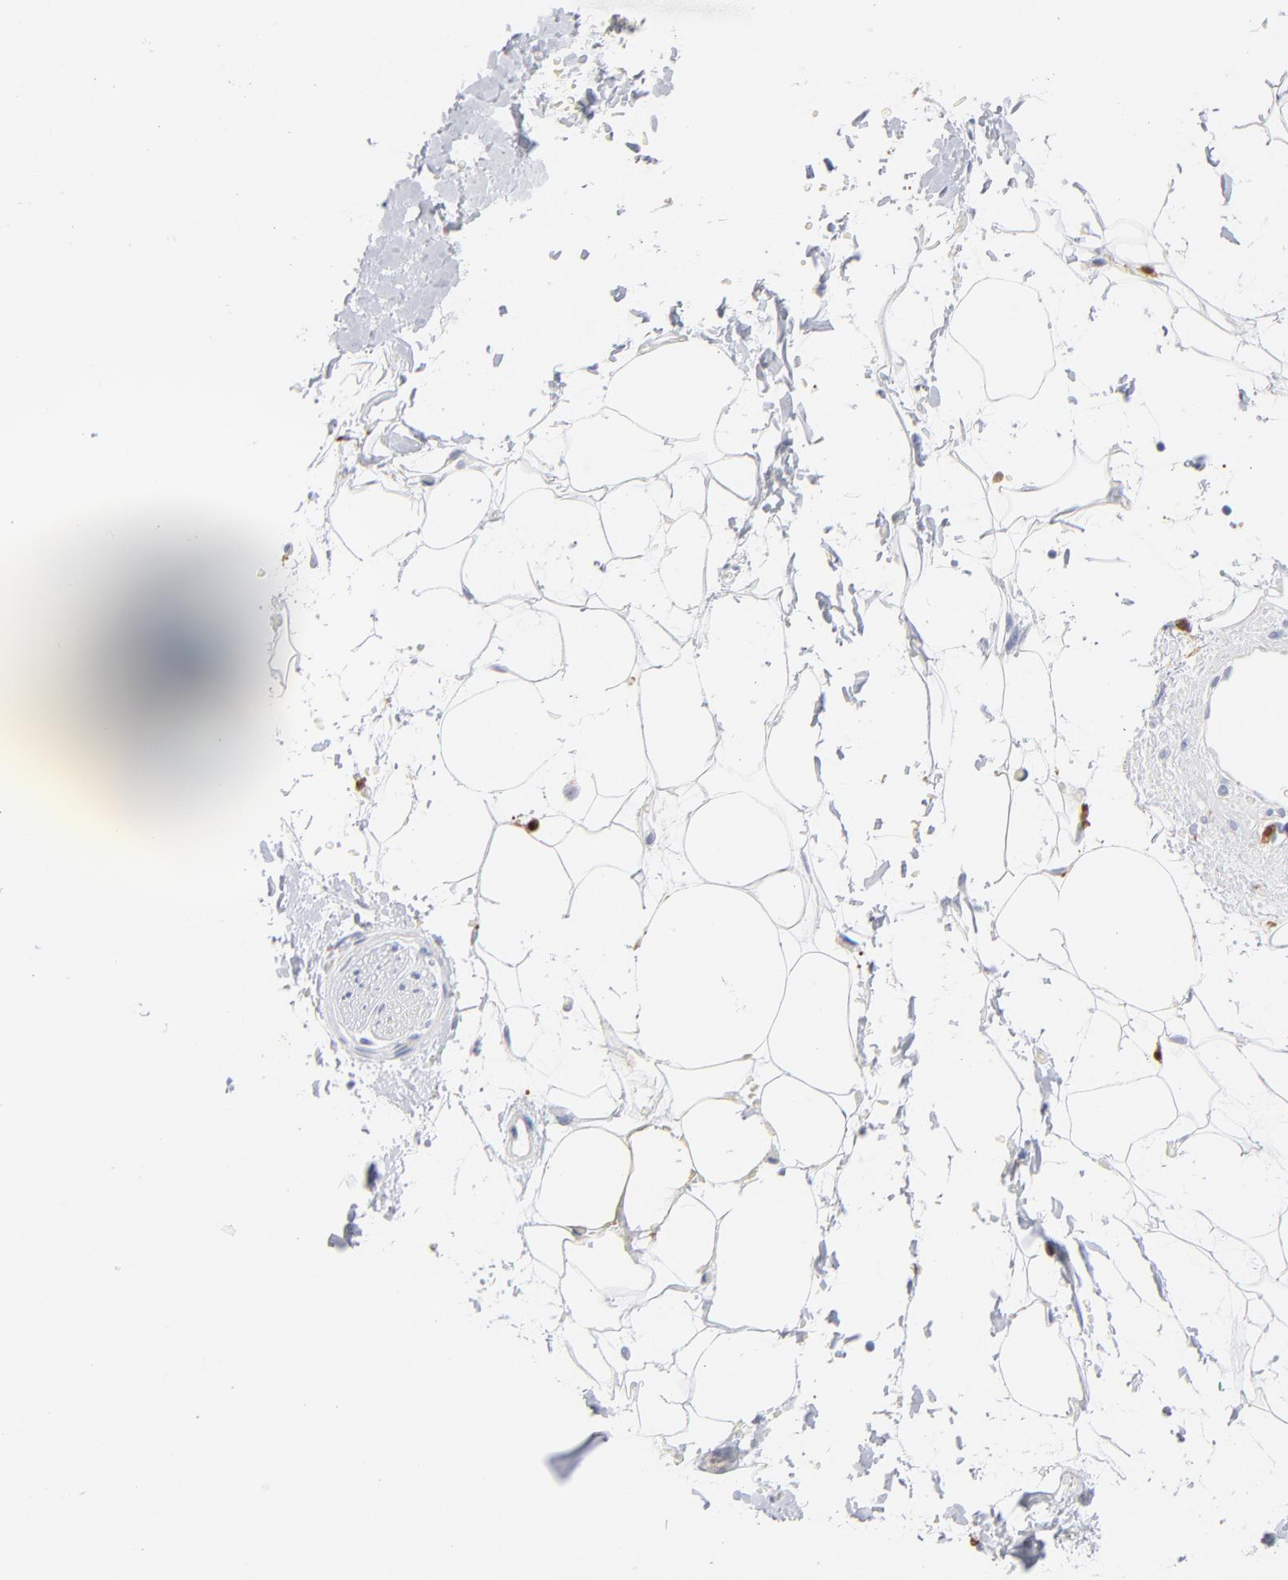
{"staining": {"intensity": "negative", "quantity": "none", "location": "none"}, "tissue": "adipose tissue", "cell_type": "Adipocytes", "image_type": "normal", "snomed": [{"axis": "morphology", "description": "Normal tissue, NOS"}, {"axis": "topography", "description": "Soft tissue"}], "caption": "A micrograph of human adipose tissue is negative for staining in adipocytes. (Stains: DAB immunohistochemistry (IHC) with hematoxylin counter stain, Microscopy: brightfield microscopy at high magnification).", "gene": "IFIT2", "patient": {"sex": "male", "age": 72}}